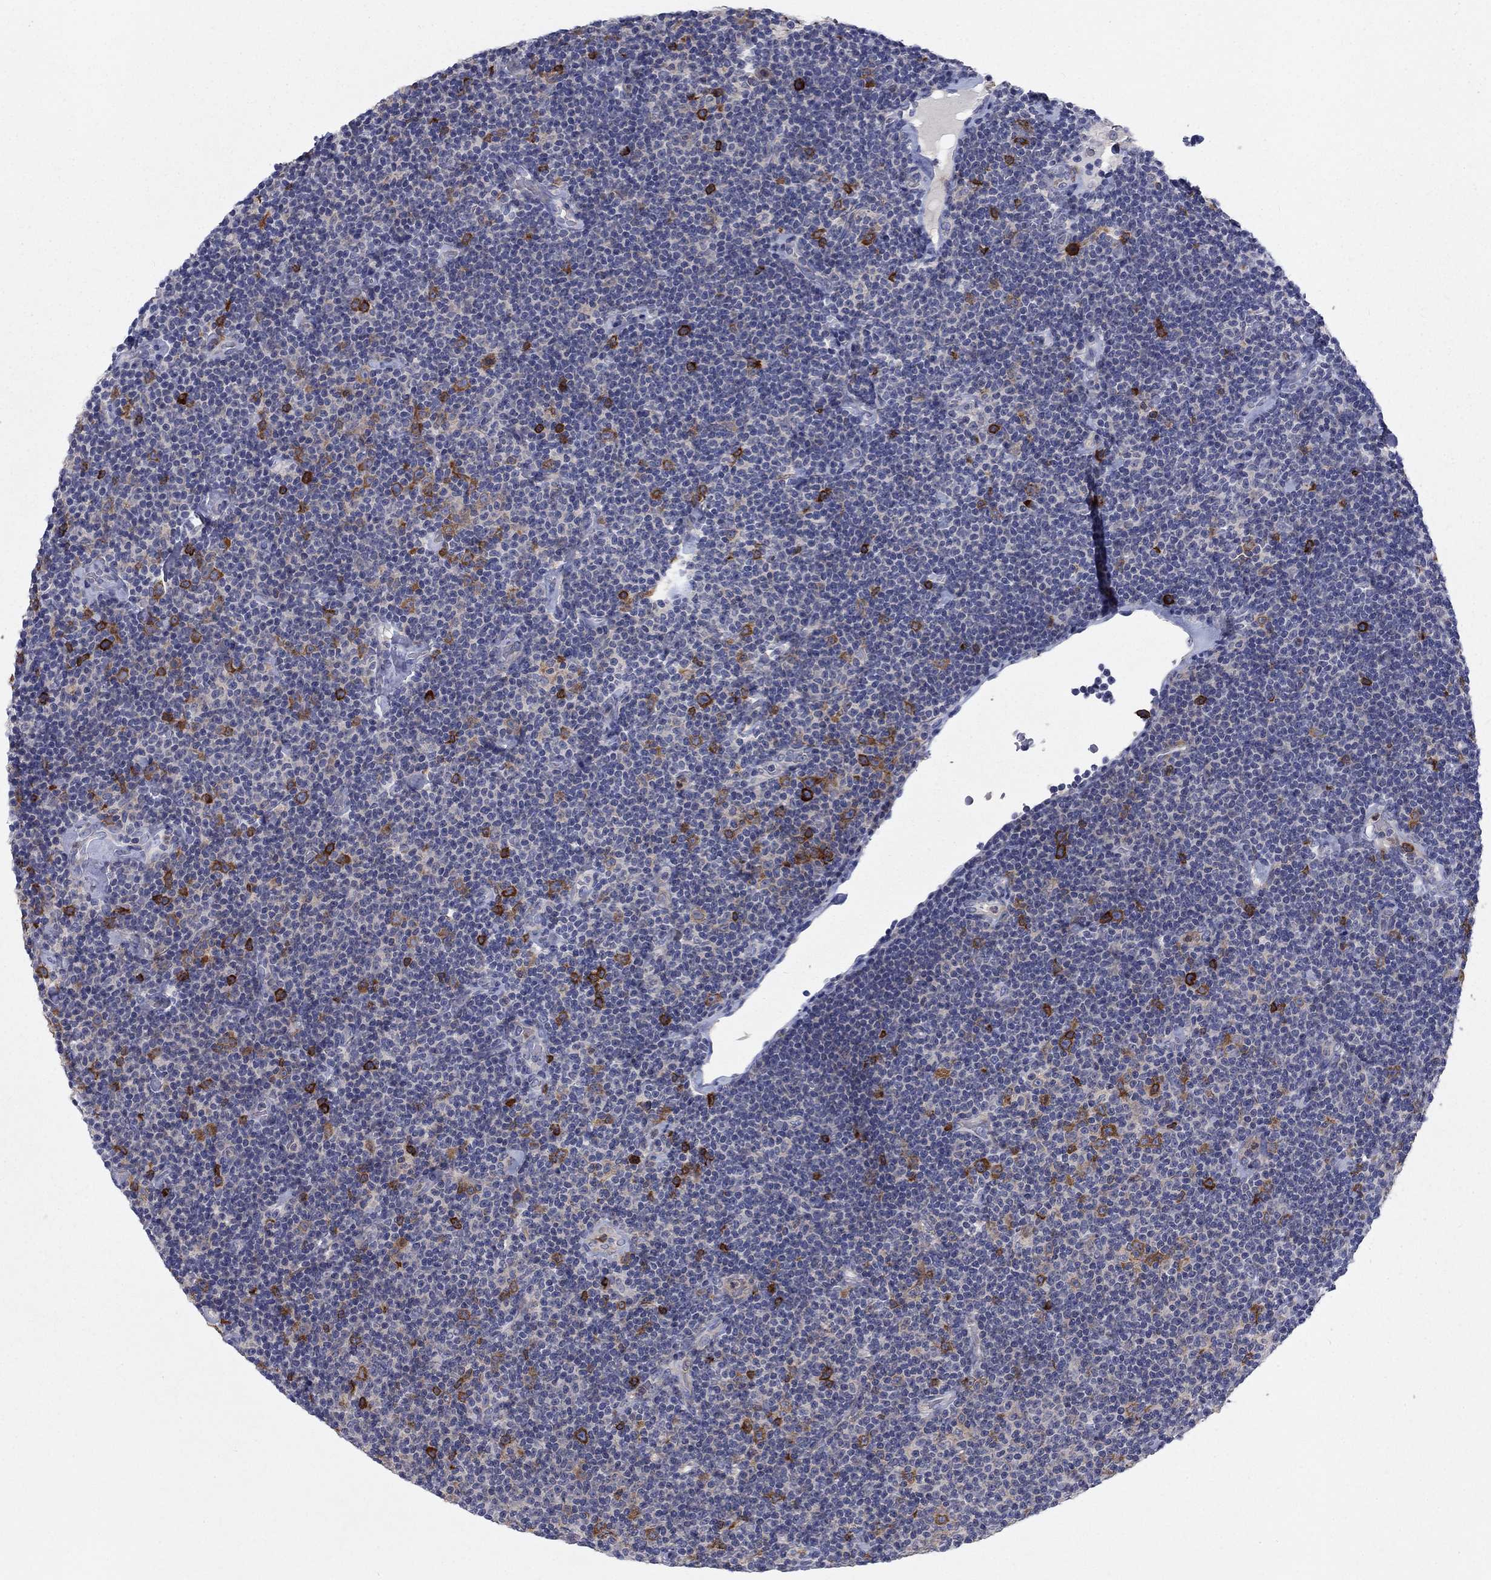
{"staining": {"intensity": "strong", "quantity": "<25%", "location": "cytoplasmic/membranous"}, "tissue": "lymphoma", "cell_type": "Tumor cells", "image_type": "cancer", "snomed": [{"axis": "morphology", "description": "Malignant lymphoma, non-Hodgkin's type, Low grade"}, {"axis": "topography", "description": "Lymph node"}], "caption": "Immunohistochemical staining of lymphoma reveals medium levels of strong cytoplasmic/membranous protein staining in about <25% of tumor cells.", "gene": "KIF15", "patient": {"sex": "male", "age": 81}}